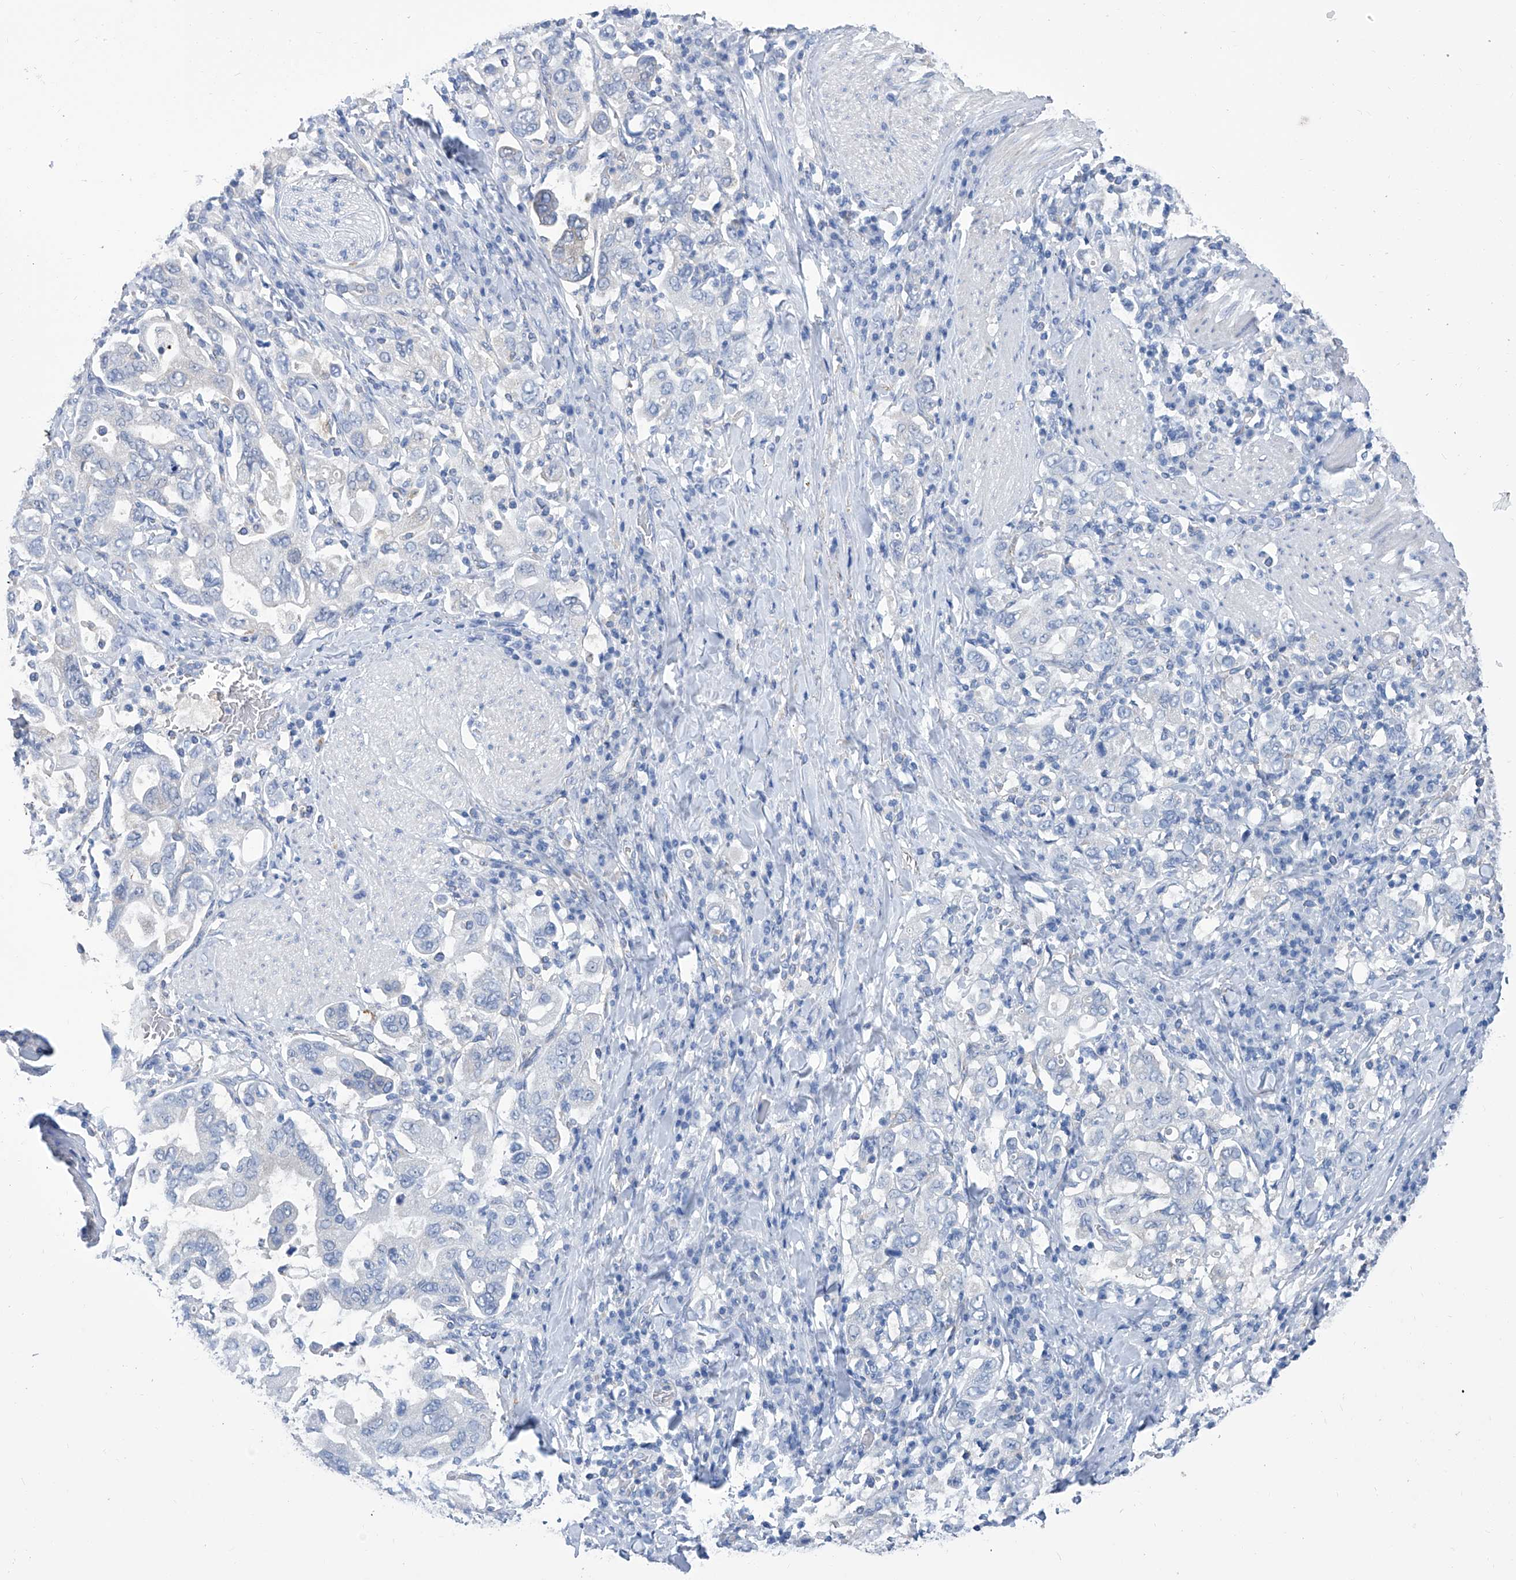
{"staining": {"intensity": "negative", "quantity": "none", "location": "none"}, "tissue": "stomach cancer", "cell_type": "Tumor cells", "image_type": "cancer", "snomed": [{"axis": "morphology", "description": "Adenocarcinoma, NOS"}, {"axis": "topography", "description": "Stomach, upper"}], "caption": "Tumor cells show no significant expression in adenocarcinoma (stomach). (DAB immunohistochemistry (IHC) visualized using brightfield microscopy, high magnification).", "gene": "SMS", "patient": {"sex": "male", "age": 62}}